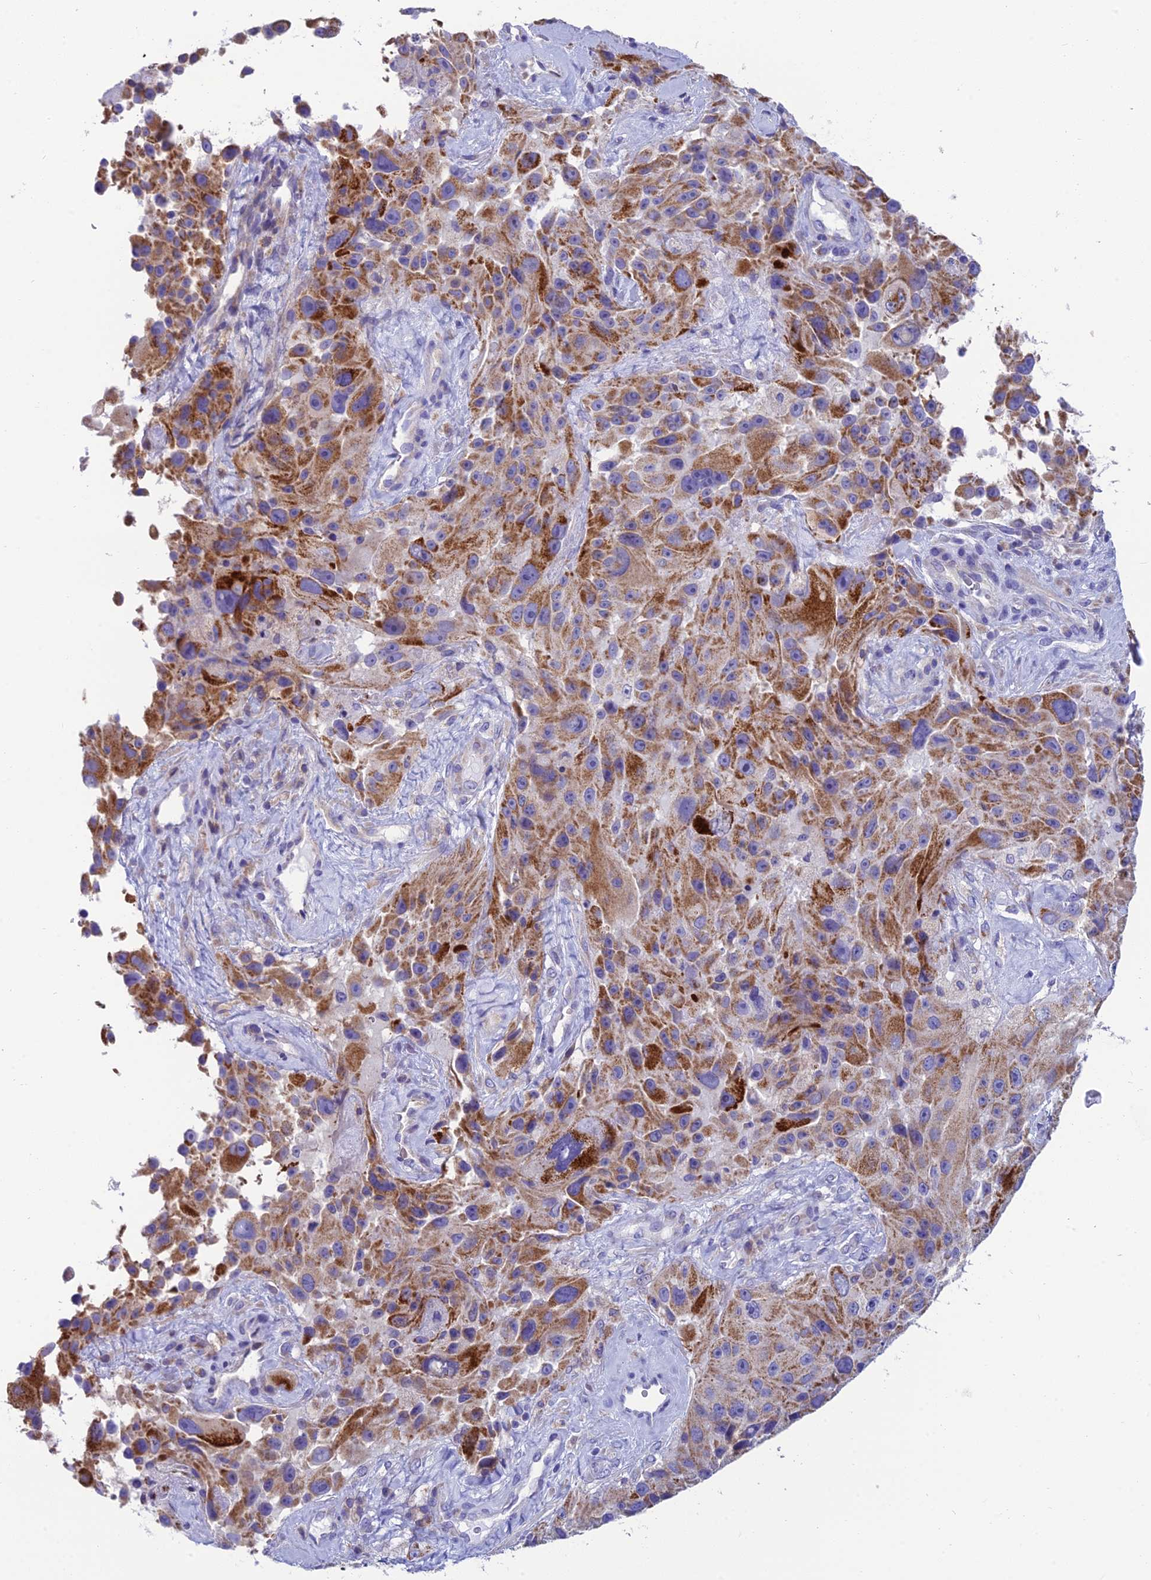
{"staining": {"intensity": "moderate", "quantity": "25%-75%", "location": "cytoplasmic/membranous"}, "tissue": "melanoma", "cell_type": "Tumor cells", "image_type": "cancer", "snomed": [{"axis": "morphology", "description": "Malignant melanoma, Metastatic site"}, {"axis": "topography", "description": "Lymph node"}], "caption": "Brown immunohistochemical staining in human malignant melanoma (metastatic site) shows moderate cytoplasmic/membranous staining in approximately 25%-75% of tumor cells.", "gene": "REEP4", "patient": {"sex": "male", "age": 62}}